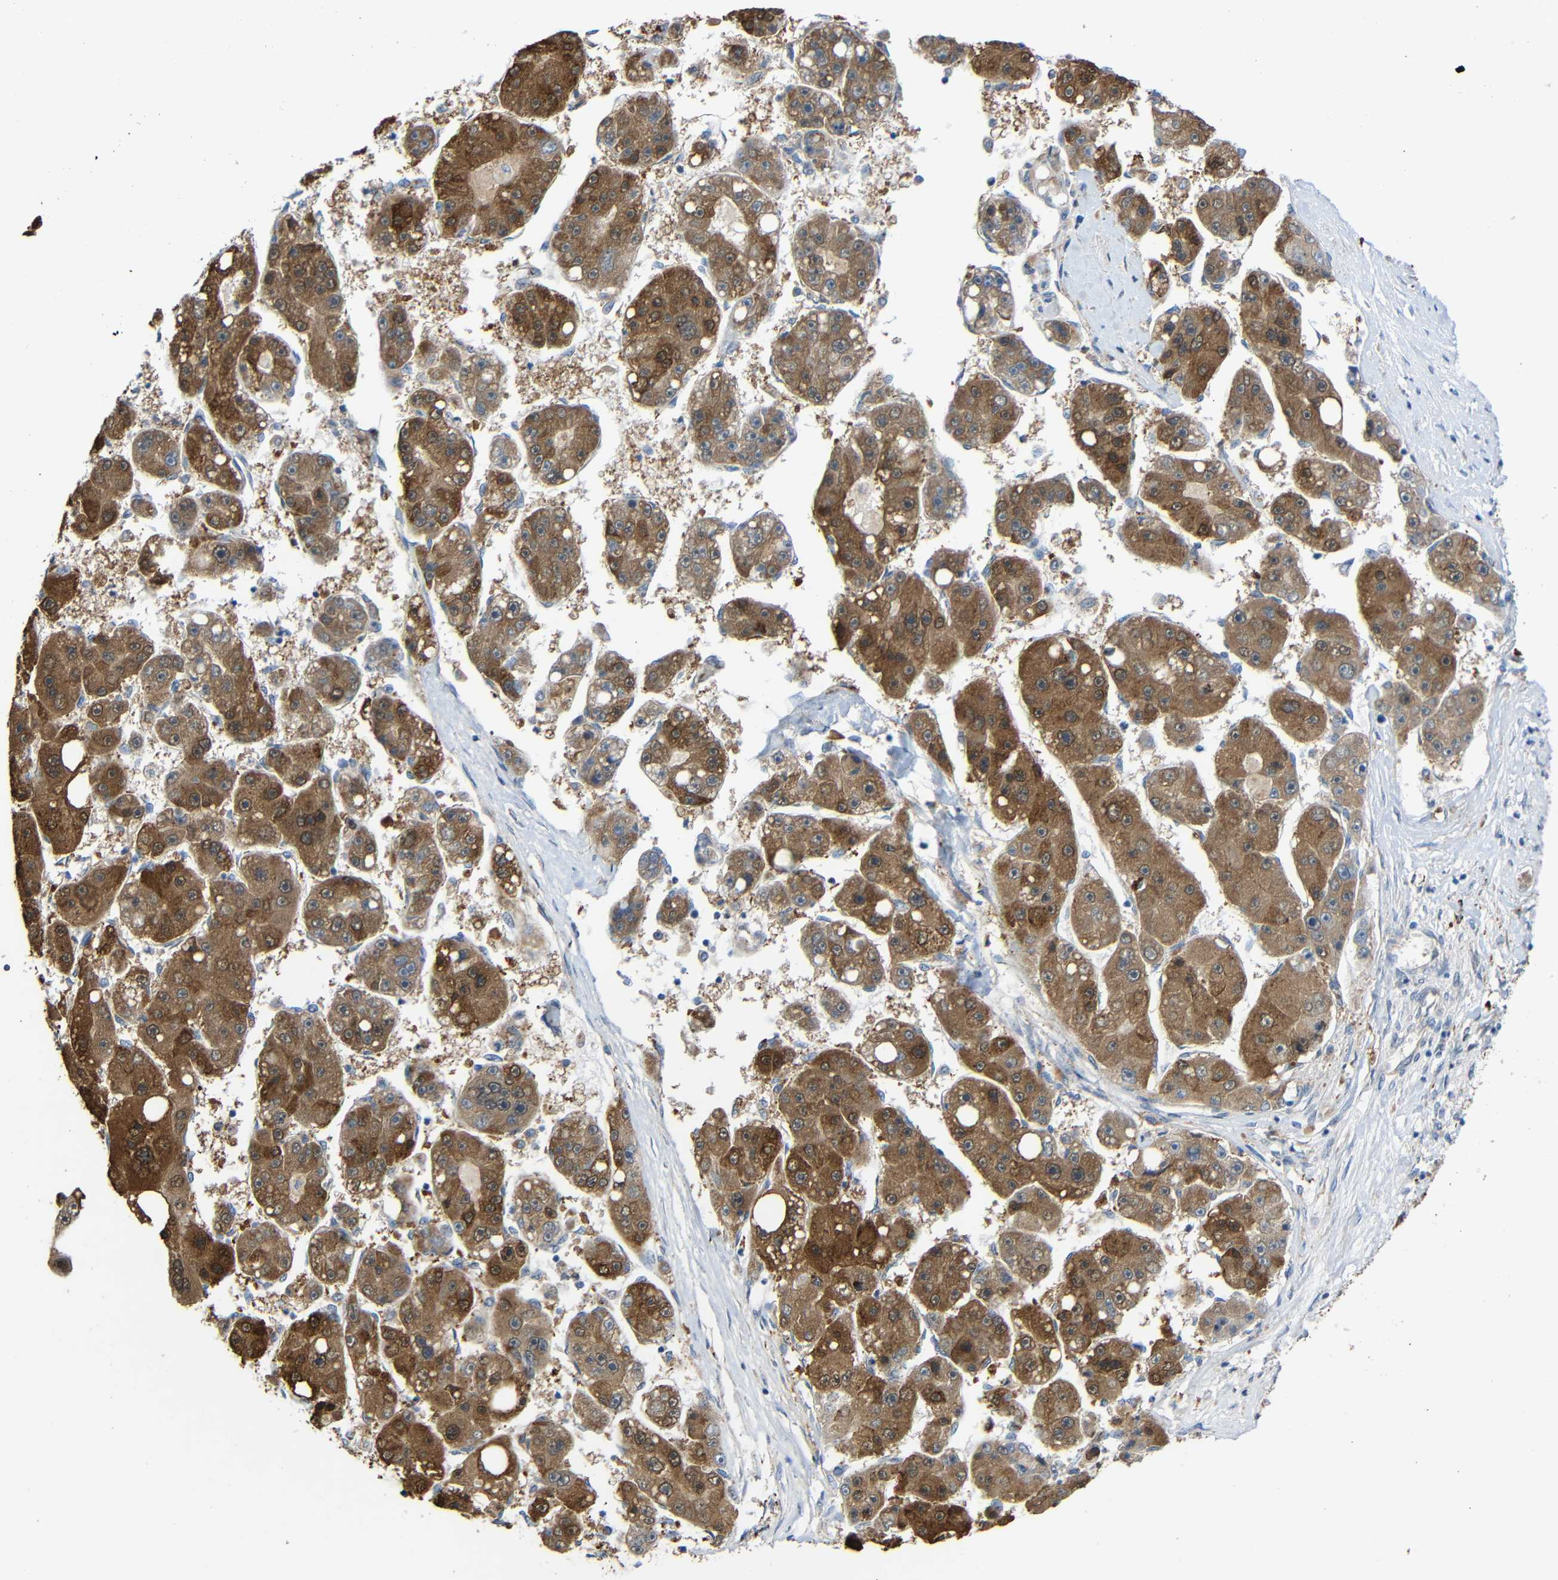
{"staining": {"intensity": "moderate", "quantity": ">75%", "location": "cytoplasmic/membranous"}, "tissue": "liver cancer", "cell_type": "Tumor cells", "image_type": "cancer", "snomed": [{"axis": "morphology", "description": "Carcinoma, Hepatocellular, NOS"}, {"axis": "topography", "description": "Liver"}], "caption": "Liver cancer was stained to show a protein in brown. There is medium levels of moderate cytoplasmic/membranous staining in about >75% of tumor cells.", "gene": "TMEM25", "patient": {"sex": "female", "age": 61}}